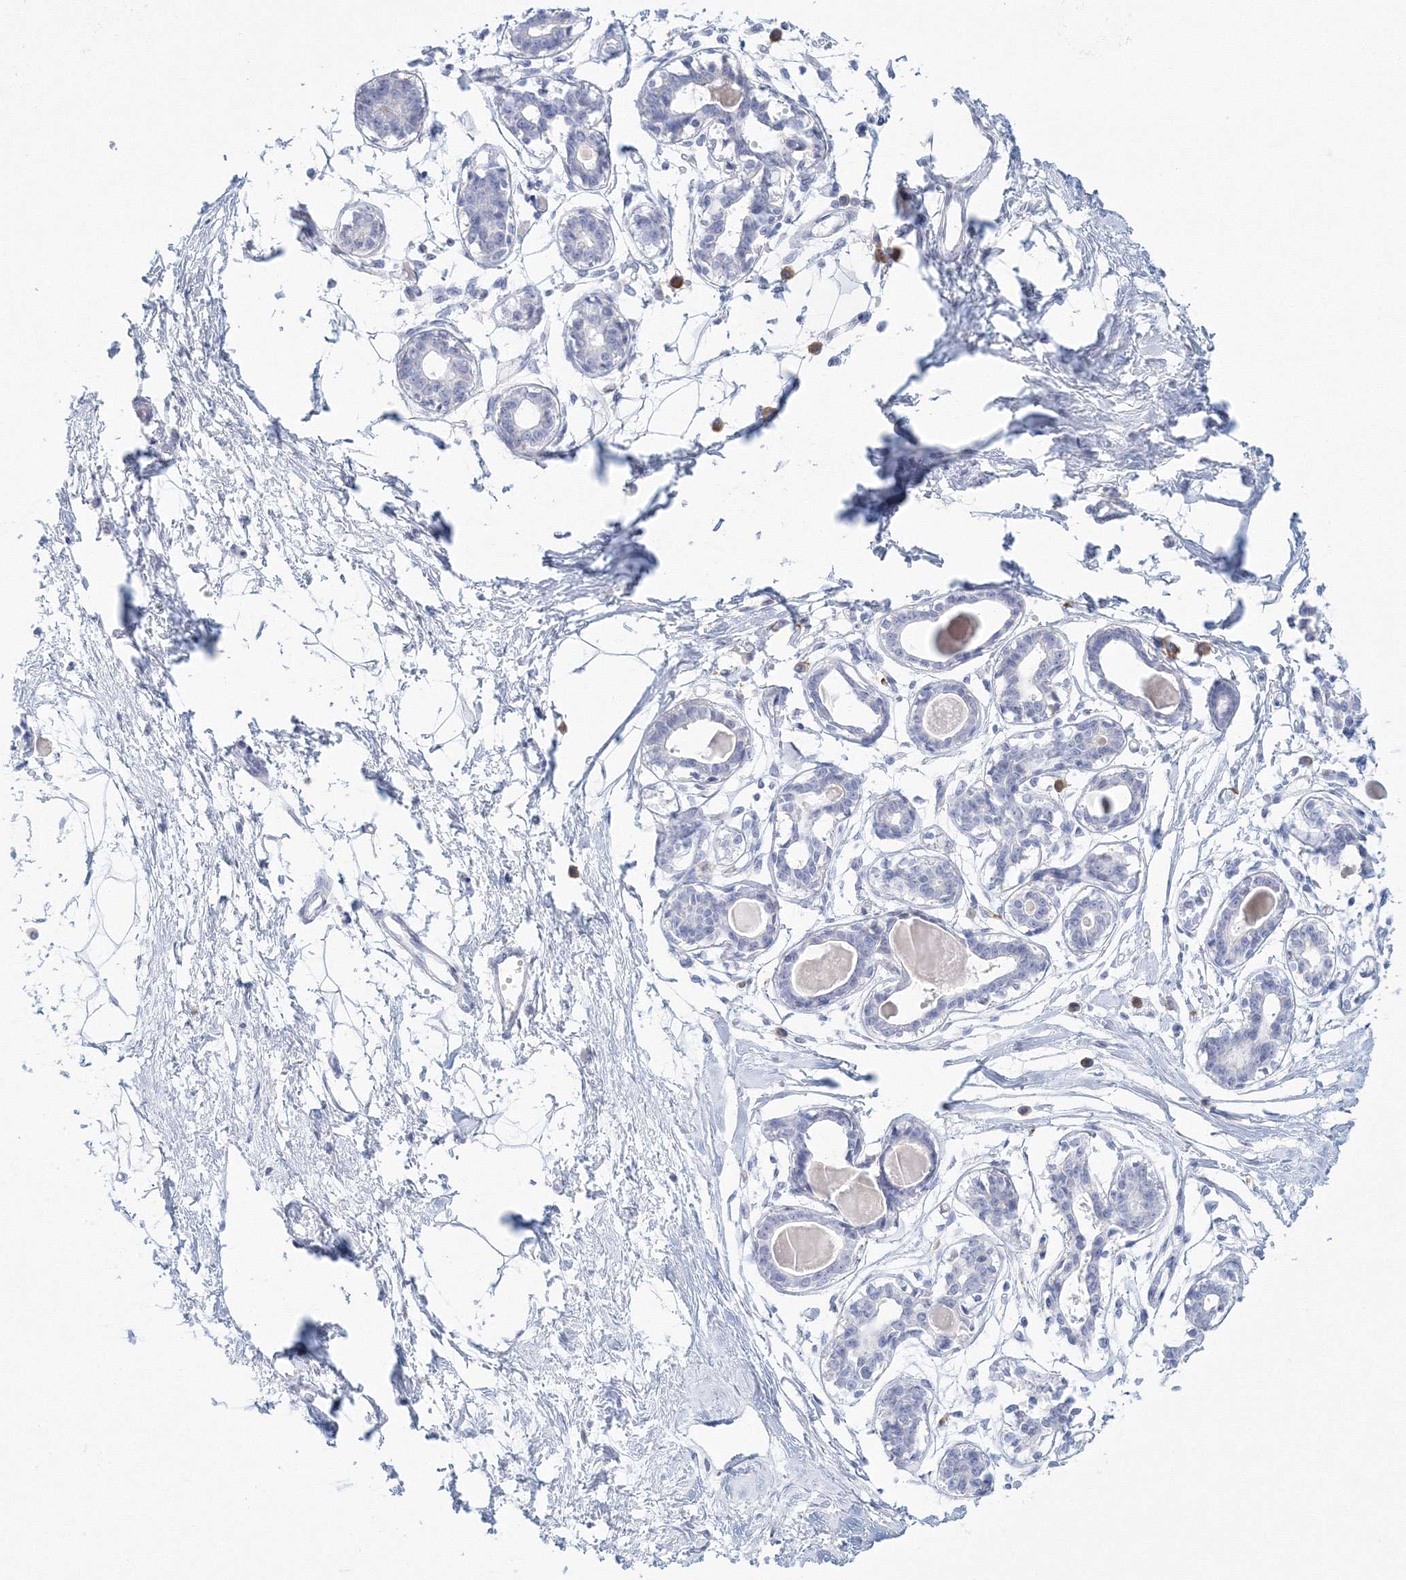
{"staining": {"intensity": "negative", "quantity": "none", "location": "none"}, "tissue": "breast", "cell_type": "Adipocytes", "image_type": "normal", "snomed": [{"axis": "morphology", "description": "Normal tissue, NOS"}, {"axis": "topography", "description": "Breast"}], "caption": "Immunohistochemistry of unremarkable breast exhibits no positivity in adipocytes.", "gene": "VSIG1", "patient": {"sex": "female", "age": 45}}